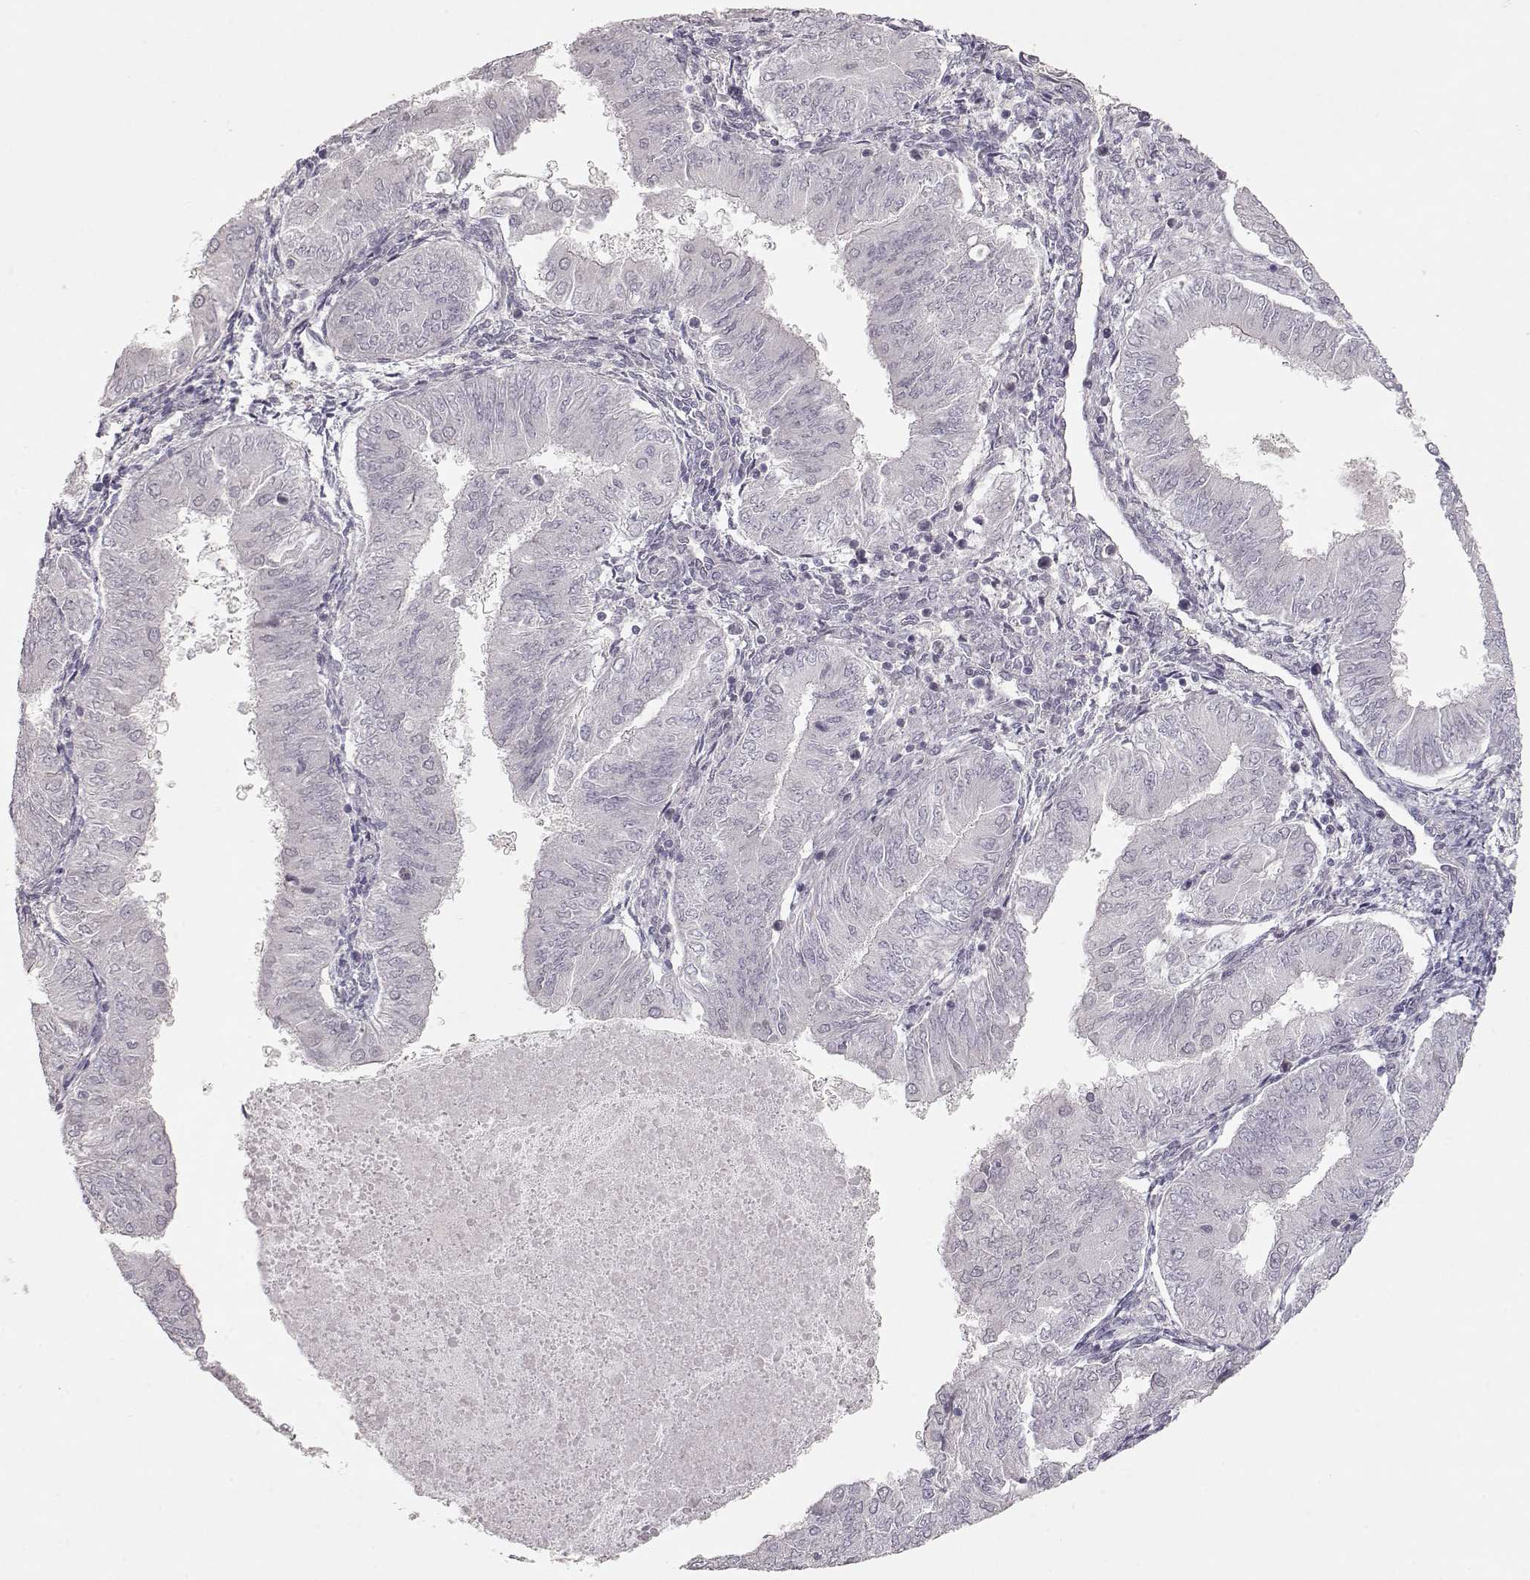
{"staining": {"intensity": "negative", "quantity": "none", "location": "none"}, "tissue": "endometrial cancer", "cell_type": "Tumor cells", "image_type": "cancer", "snomed": [{"axis": "morphology", "description": "Adenocarcinoma, NOS"}, {"axis": "topography", "description": "Endometrium"}], "caption": "This is a histopathology image of immunohistochemistry staining of endometrial adenocarcinoma, which shows no staining in tumor cells.", "gene": "PNMT", "patient": {"sex": "female", "age": 53}}